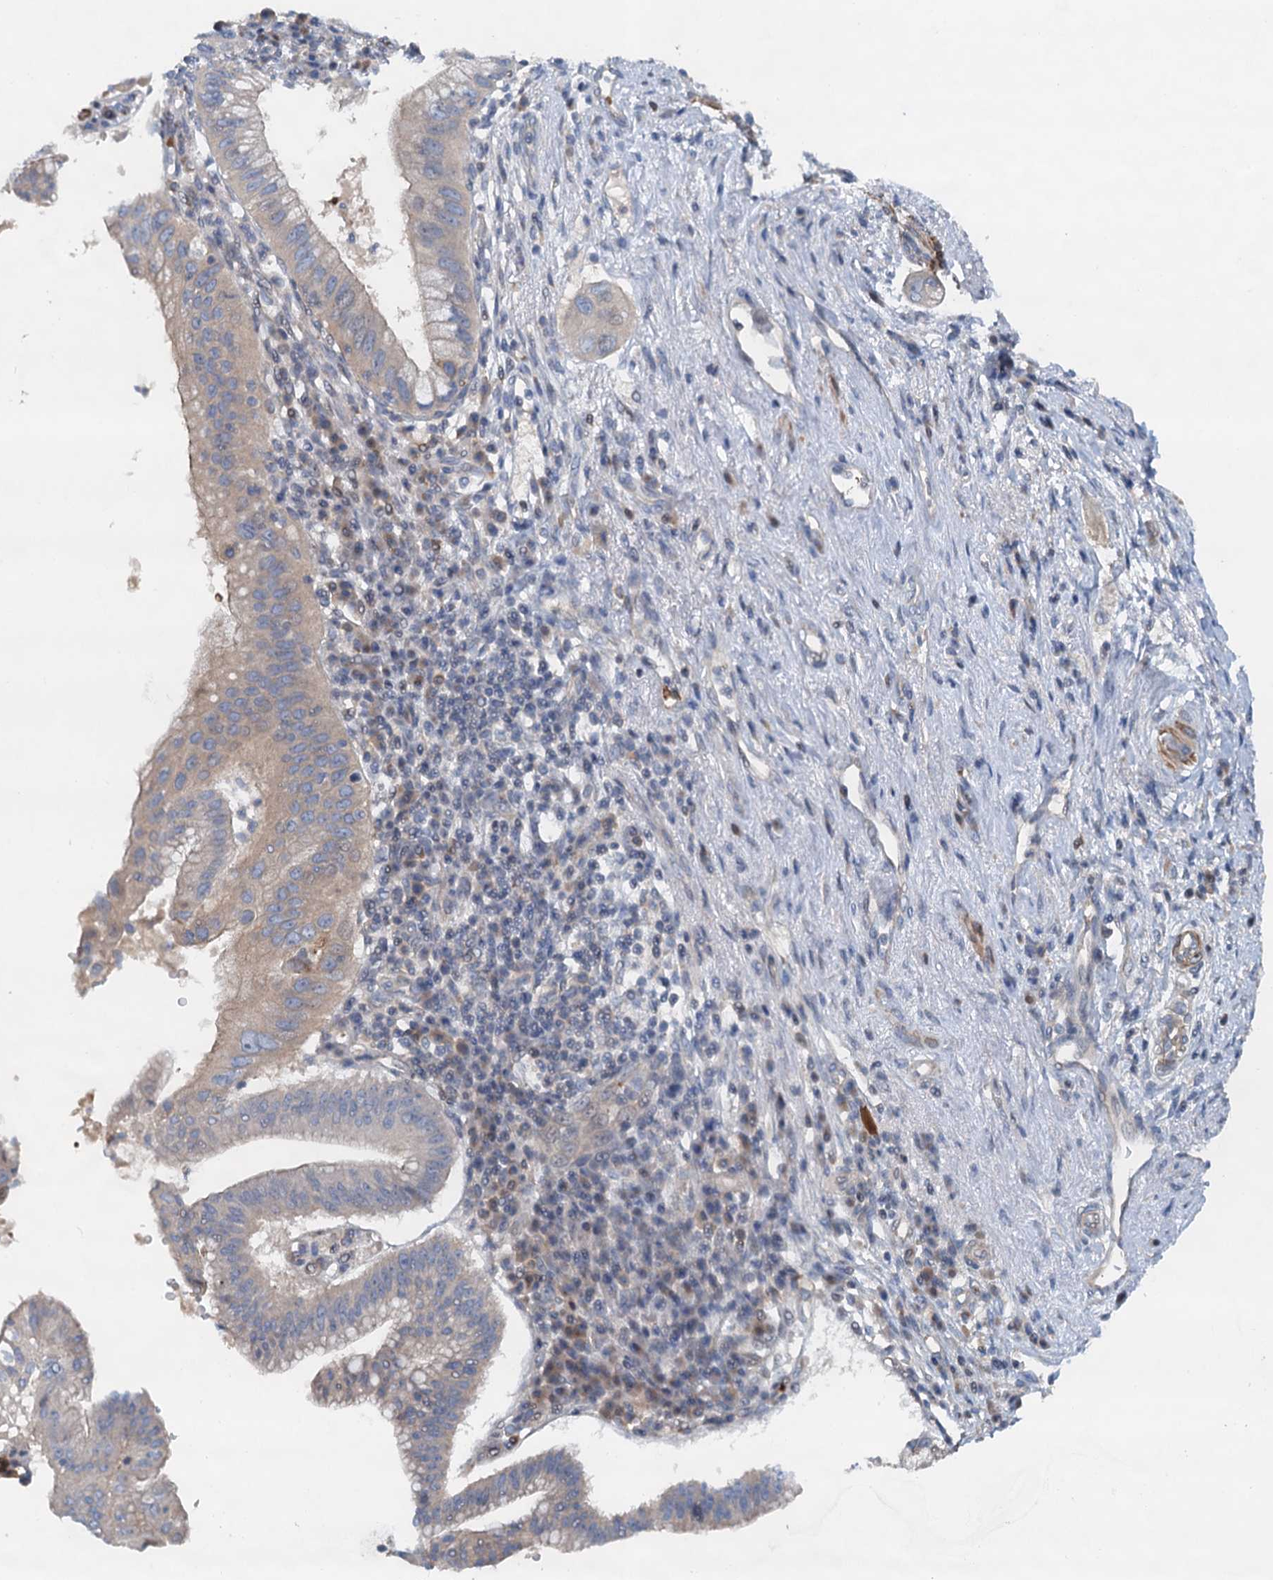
{"staining": {"intensity": "weak", "quantity": "25%-75%", "location": "cytoplasmic/membranous"}, "tissue": "pancreatic cancer", "cell_type": "Tumor cells", "image_type": "cancer", "snomed": [{"axis": "morphology", "description": "Adenocarcinoma, NOS"}, {"axis": "topography", "description": "Pancreas"}], "caption": "Brown immunohistochemical staining in human pancreatic adenocarcinoma demonstrates weak cytoplasmic/membranous positivity in approximately 25%-75% of tumor cells. The staining was performed using DAB (3,3'-diaminobenzidine) to visualize the protein expression in brown, while the nuclei were stained in blue with hematoxylin (Magnification: 20x).", "gene": "NBEA", "patient": {"sex": "male", "age": 68}}